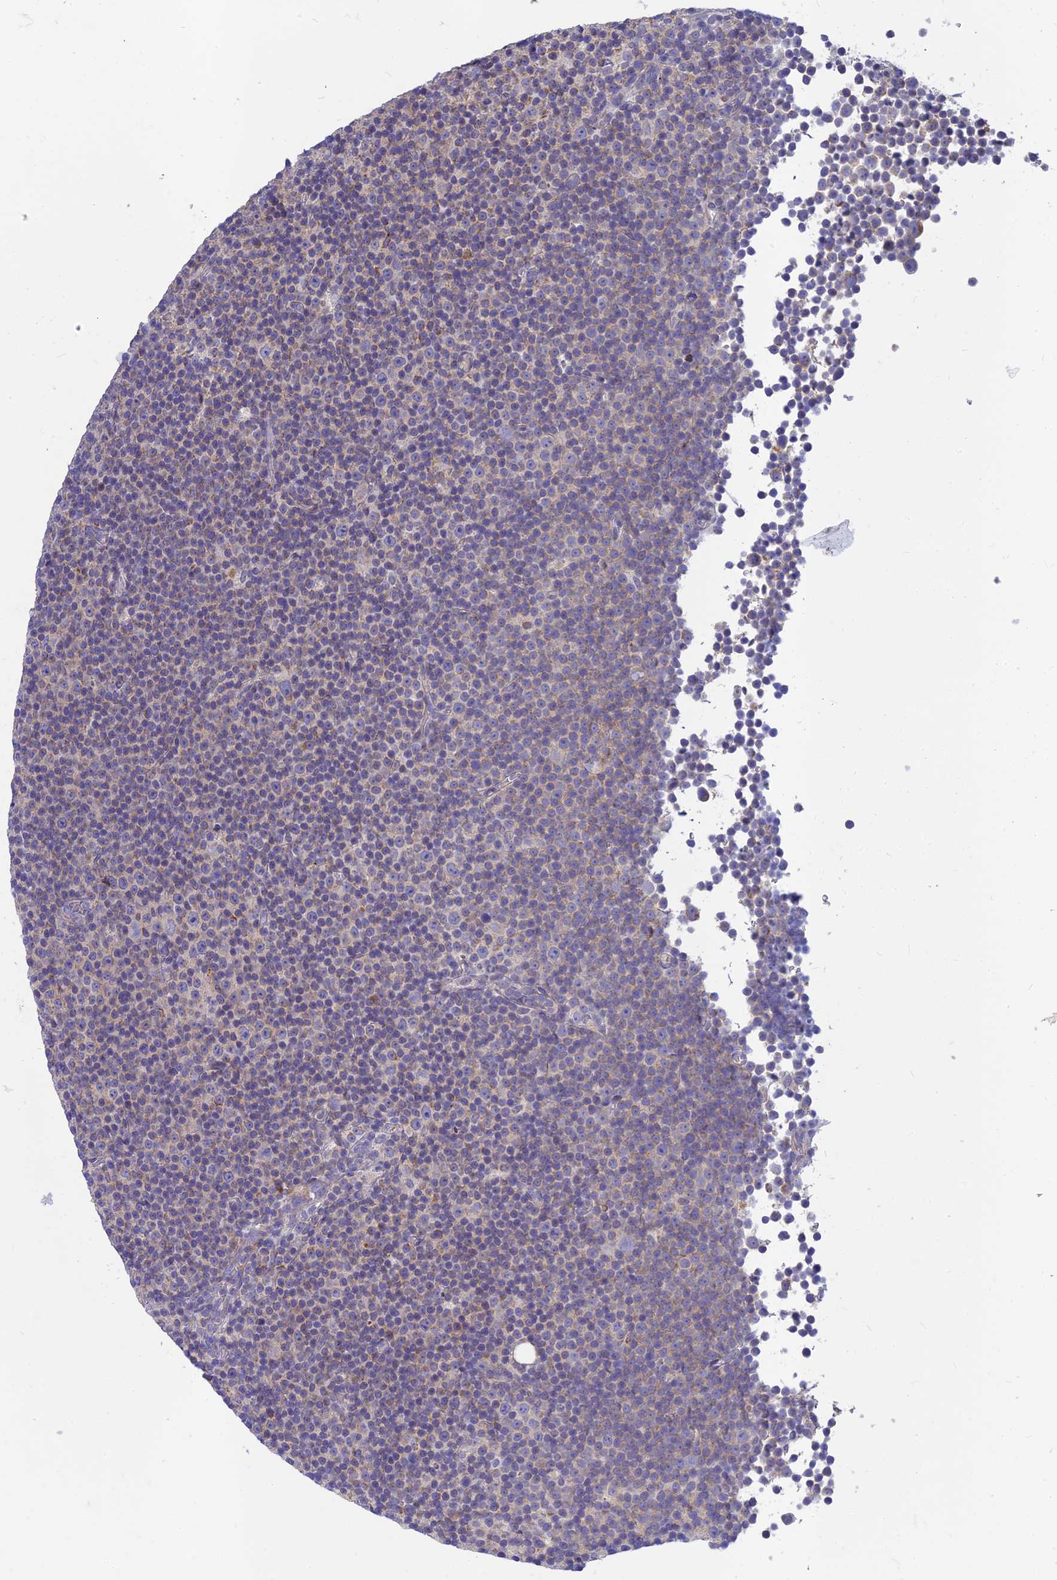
{"staining": {"intensity": "weak", "quantity": "<25%", "location": "cytoplasmic/membranous"}, "tissue": "lymphoma", "cell_type": "Tumor cells", "image_type": "cancer", "snomed": [{"axis": "morphology", "description": "Malignant lymphoma, non-Hodgkin's type, Low grade"}, {"axis": "topography", "description": "Lymph node"}], "caption": "Immunohistochemical staining of human lymphoma reveals no significant expression in tumor cells.", "gene": "CACNA1B", "patient": {"sex": "female", "age": 67}}